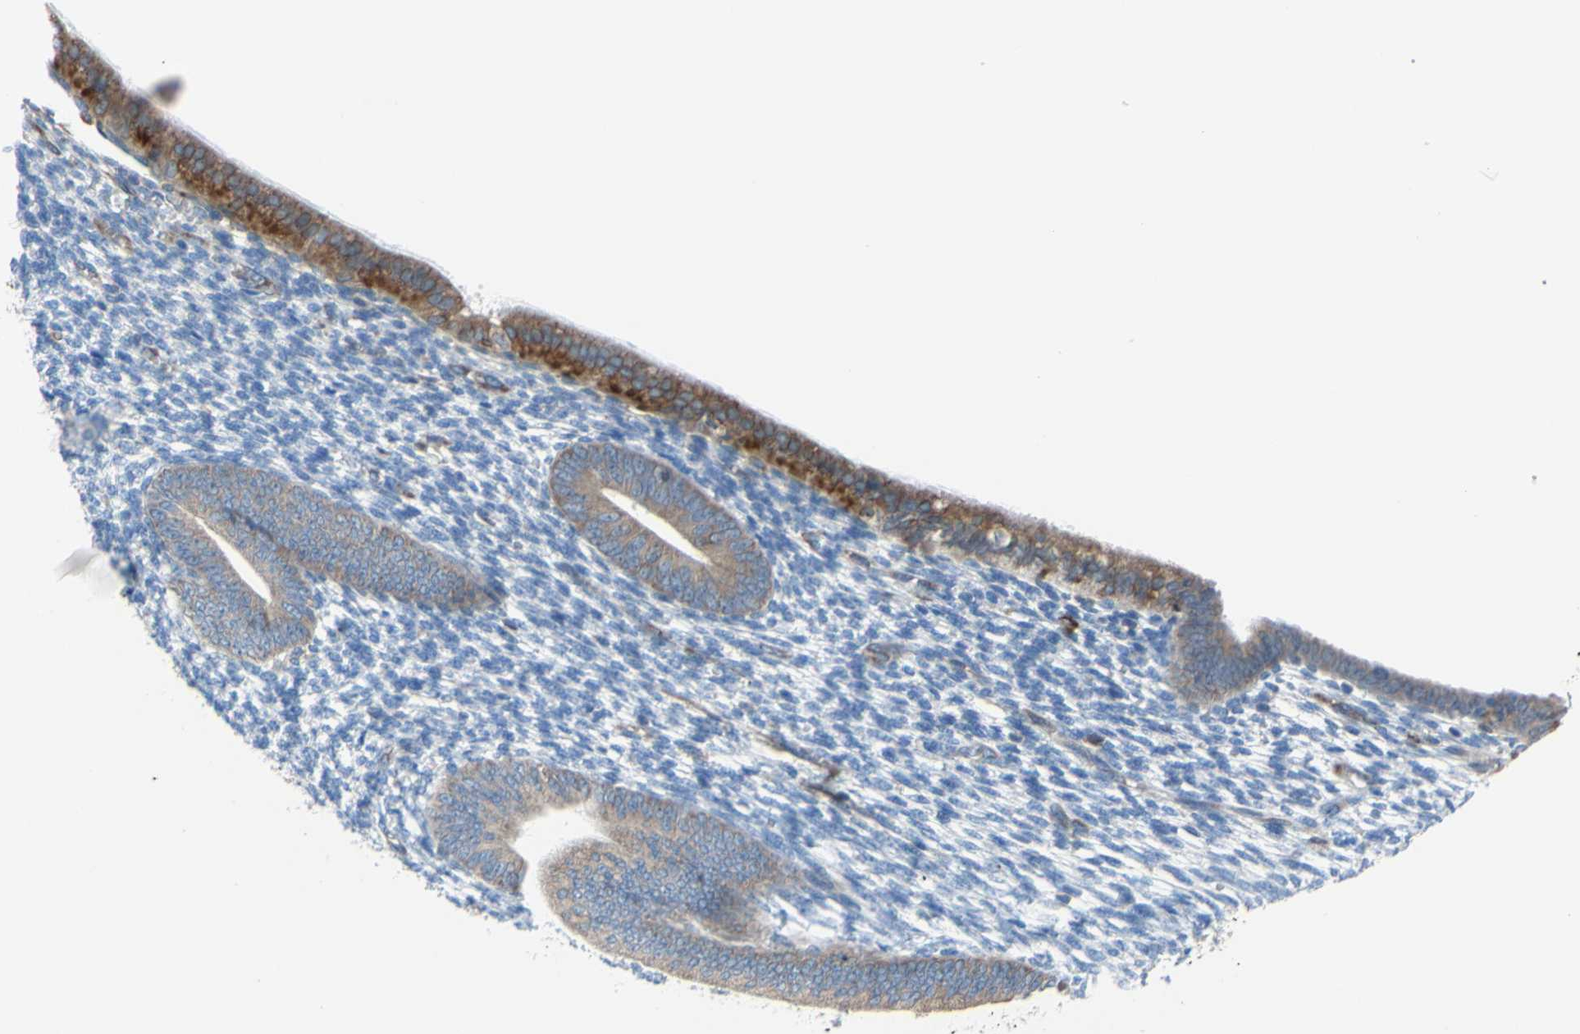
{"staining": {"intensity": "negative", "quantity": "none", "location": "none"}, "tissue": "endometrium", "cell_type": "Cells in endometrial stroma", "image_type": "normal", "snomed": [{"axis": "morphology", "description": "Normal tissue, NOS"}, {"axis": "topography", "description": "Endometrium"}], "caption": "Immunohistochemical staining of unremarkable endometrium displays no significant positivity in cells in endometrial stroma. The staining was performed using DAB to visualize the protein expression in brown, while the nuclei were stained in blue with hematoxylin (Magnification: 20x).", "gene": "MGST2", "patient": {"sex": "female", "age": 57}}